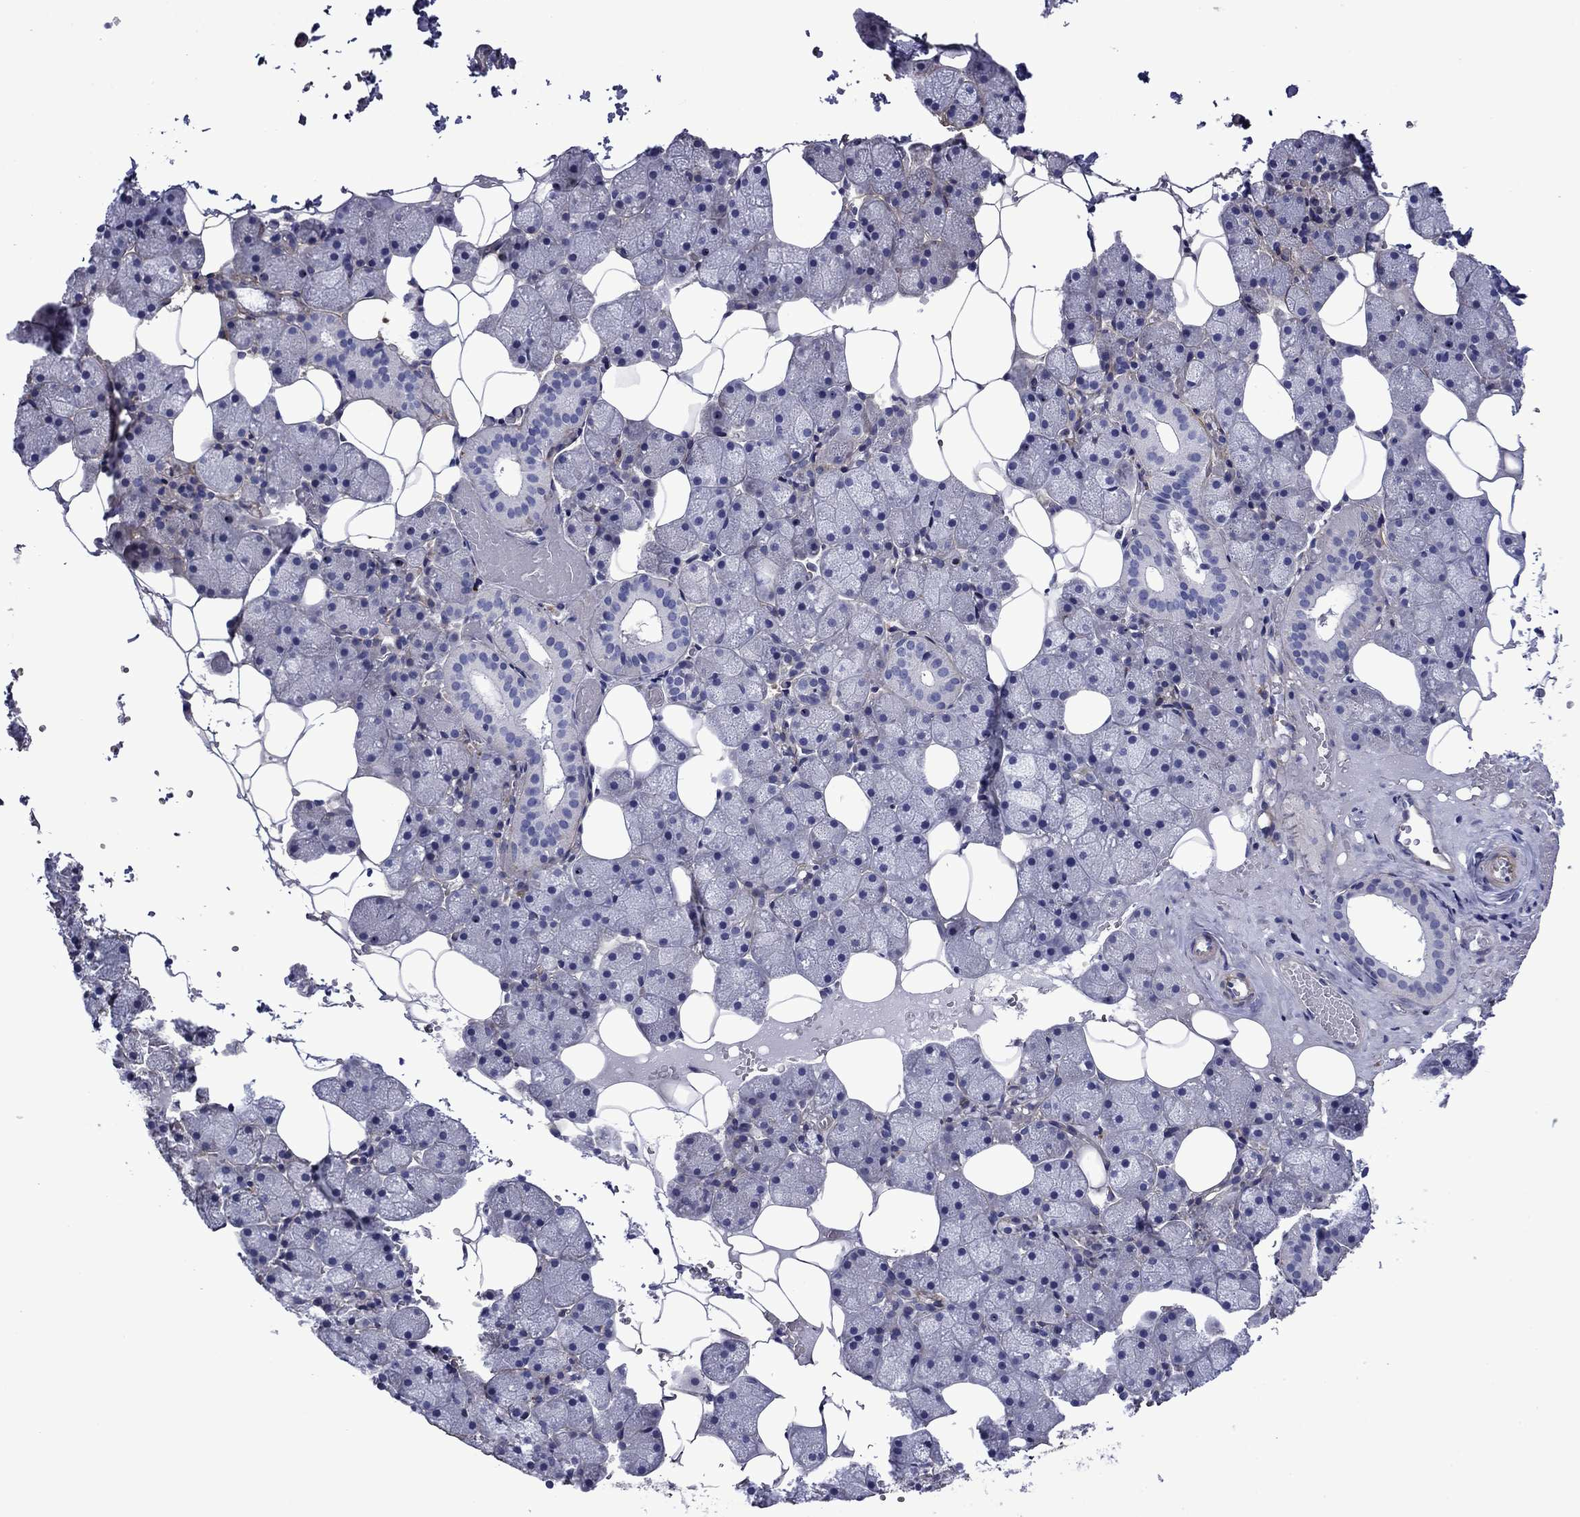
{"staining": {"intensity": "negative", "quantity": "none", "location": "none"}, "tissue": "salivary gland", "cell_type": "Glandular cells", "image_type": "normal", "snomed": [{"axis": "morphology", "description": "Normal tissue, NOS"}, {"axis": "topography", "description": "Salivary gland"}], "caption": "A photomicrograph of human salivary gland is negative for staining in glandular cells. (DAB (3,3'-diaminobenzidine) immunohistochemistry visualized using brightfield microscopy, high magnification).", "gene": "HSPG2", "patient": {"sex": "male", "age": 38}}